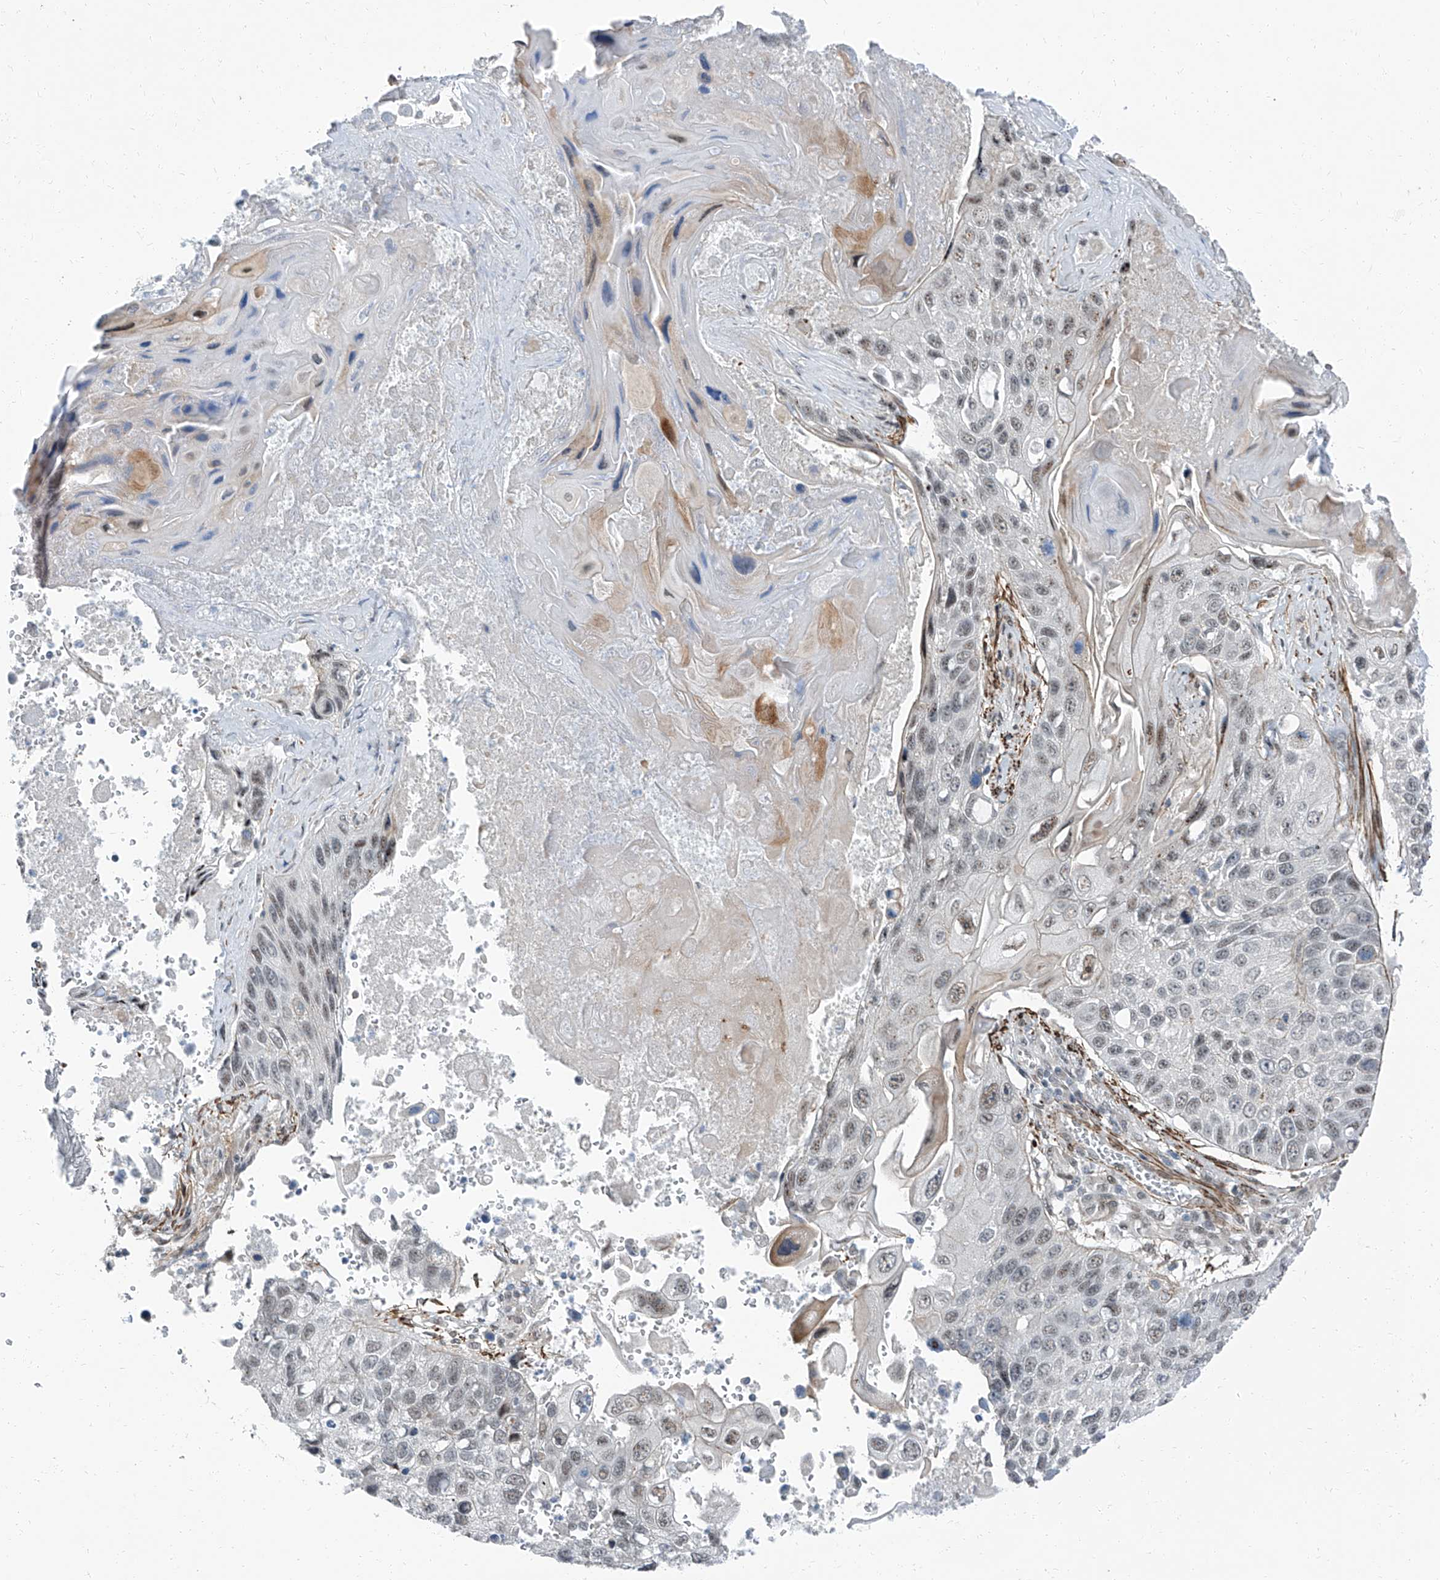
{"staining": {"intensity": "weak", "quantity": "25%-75%", "location": "nuclear"}, "tissue": "lung cancer", "cell_type": "Tumor cells", "image_type": "cancer", "snomed": [{"axis": "morphology", "description": "Squamous cell carcinoma, NOS"}, {"axis": "topography", "description": "Lung"}], "caption": "Approximately 25%-75% of tumor cells in human lung cancer exhibit weak nuclear protein positivity as visualized by brown immunohistochemical staining.", "gene": "TXLNB", "patient": {"sex": "male", "age": 61}}